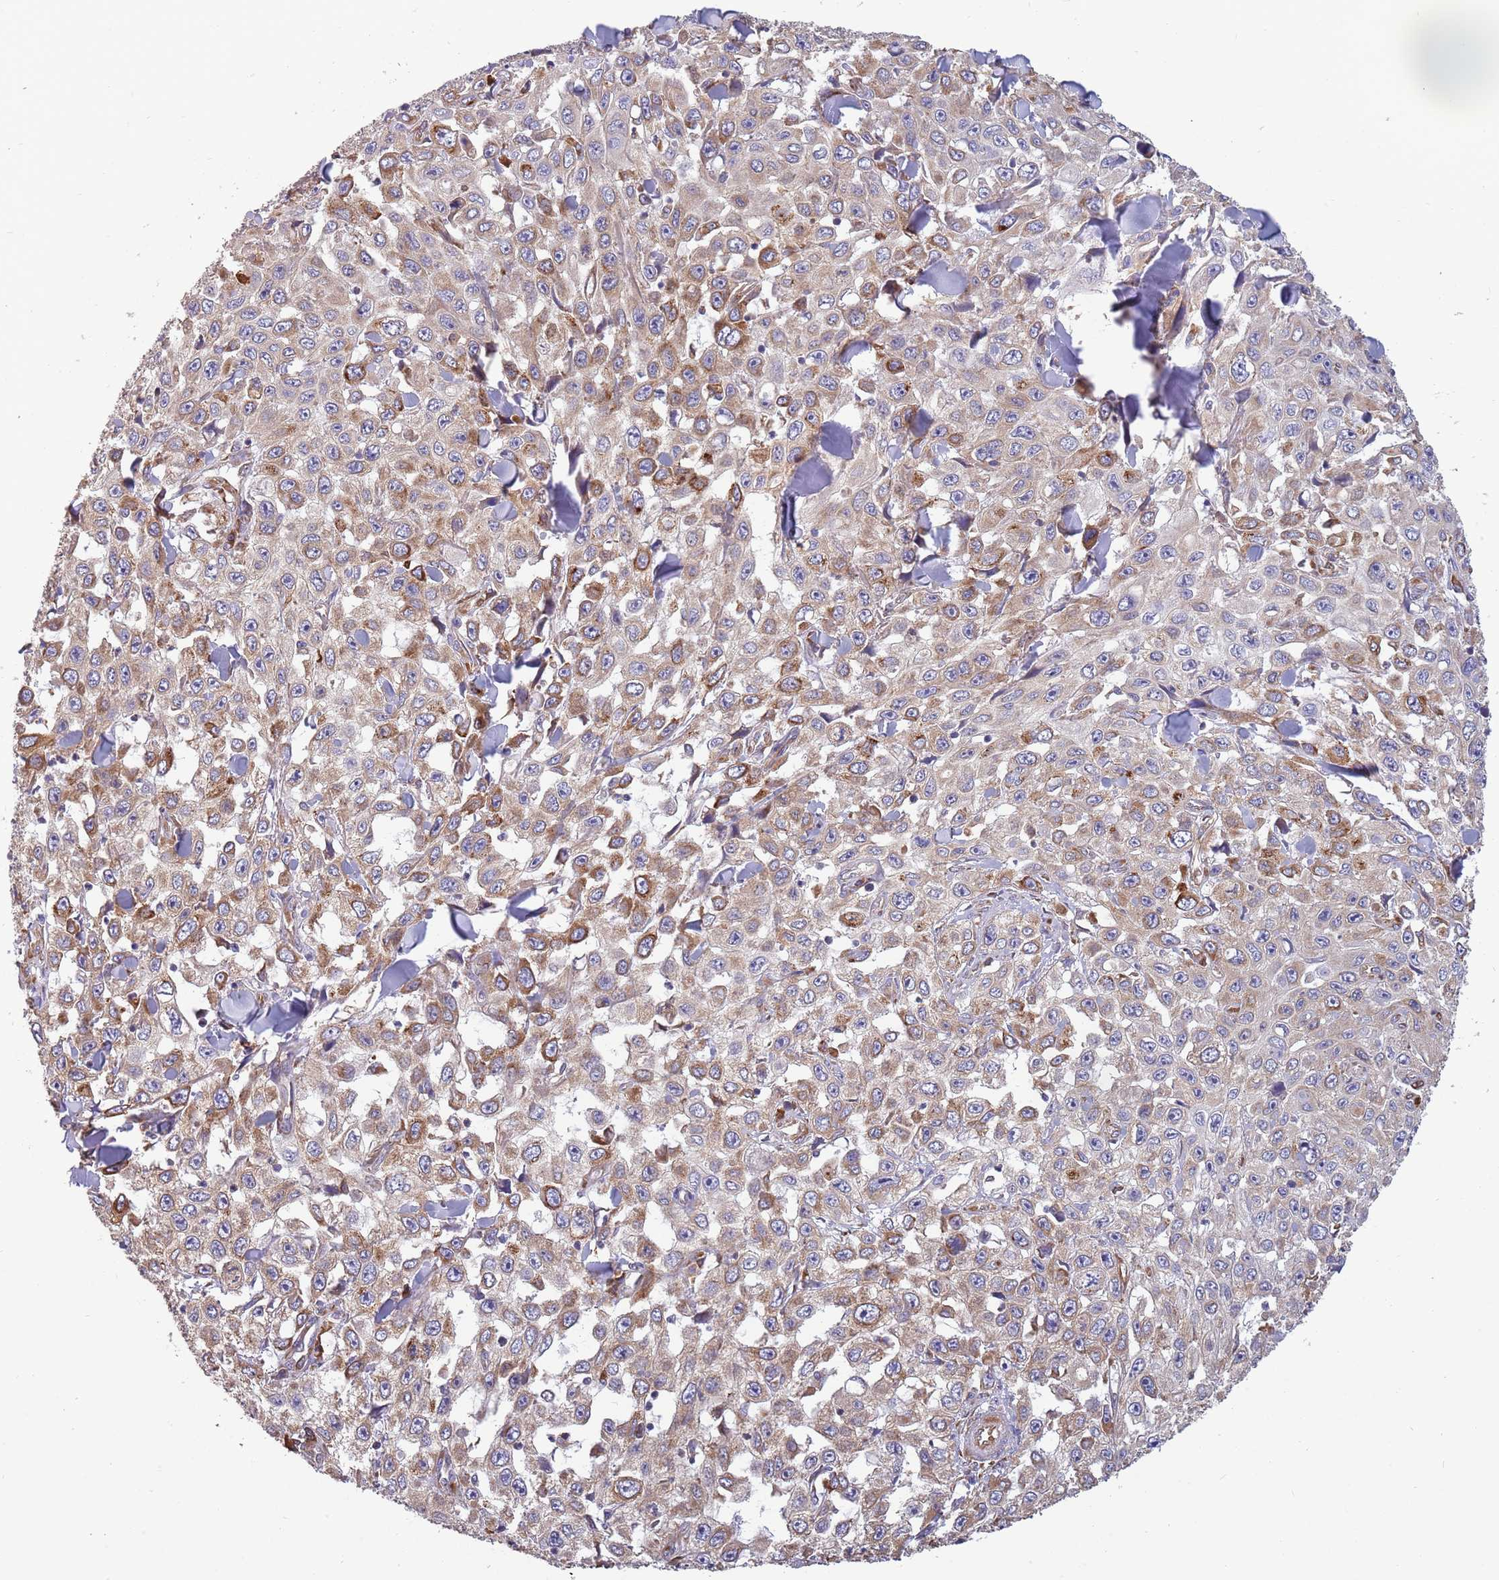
{"staining": {"intensity": "moderate", "quantity": "<25%", "location": "cytoplasmic/membranous"}, "tissue": "skin cancer", "cell_type": "Tumor cells", "image_type": "cancer", "snomed": [{"axis": "morphology", "description": "Squamous cell carcinoma, NOS"}, {"axis": "topography", "description": "Skin"}], "caption": "Brown immunohistochemical staining in skin squamous cell carcinoma displays moderate cytoplasmic/membranous staining in about <25% of tumor cells.", "gene": "ARMCX6", "patient": {"sex": "male", "age": 82}}